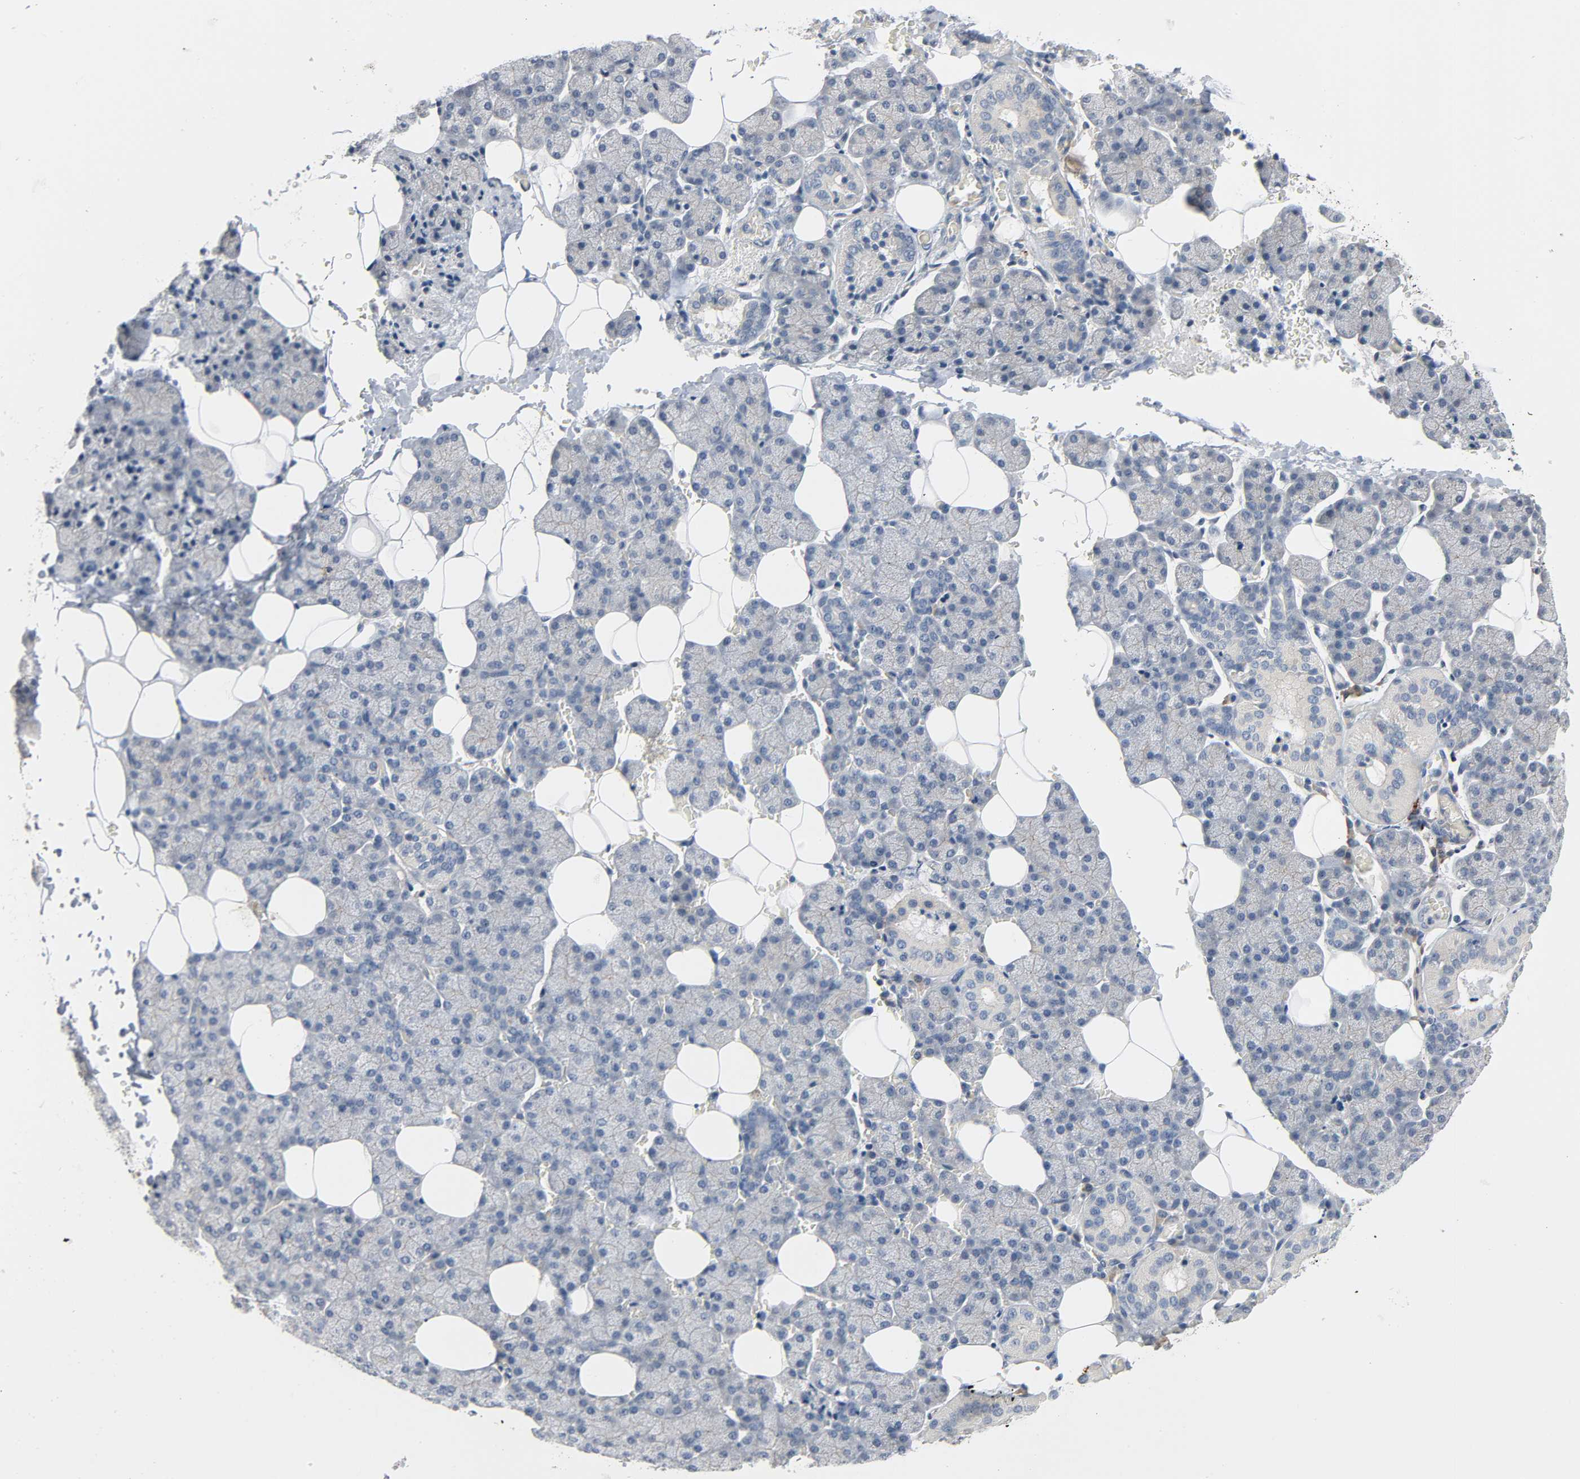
{"staining": {"intensity": "negative", "quantity": "none", "location": "none"}, "tissue": "salivary gland", "cell_type": "Glandular cells", "image_type": "normal", "snomed": [{"axis": "morphology", "description": "Normal tissue, NOS"}, {"axis": "topography", "description": "Lymph node"}, {"axis": "topography", "description": "Salivary gland"}], "caption": "Salivary gland was stained to show a protein in brown. There is no significant expression in glandular cells. (Immunohistochemistry (ihc), brightfield microscopy, high magnification).", "gene": "LIMCH1", "patient": {"sex": "male", "age": 8}}